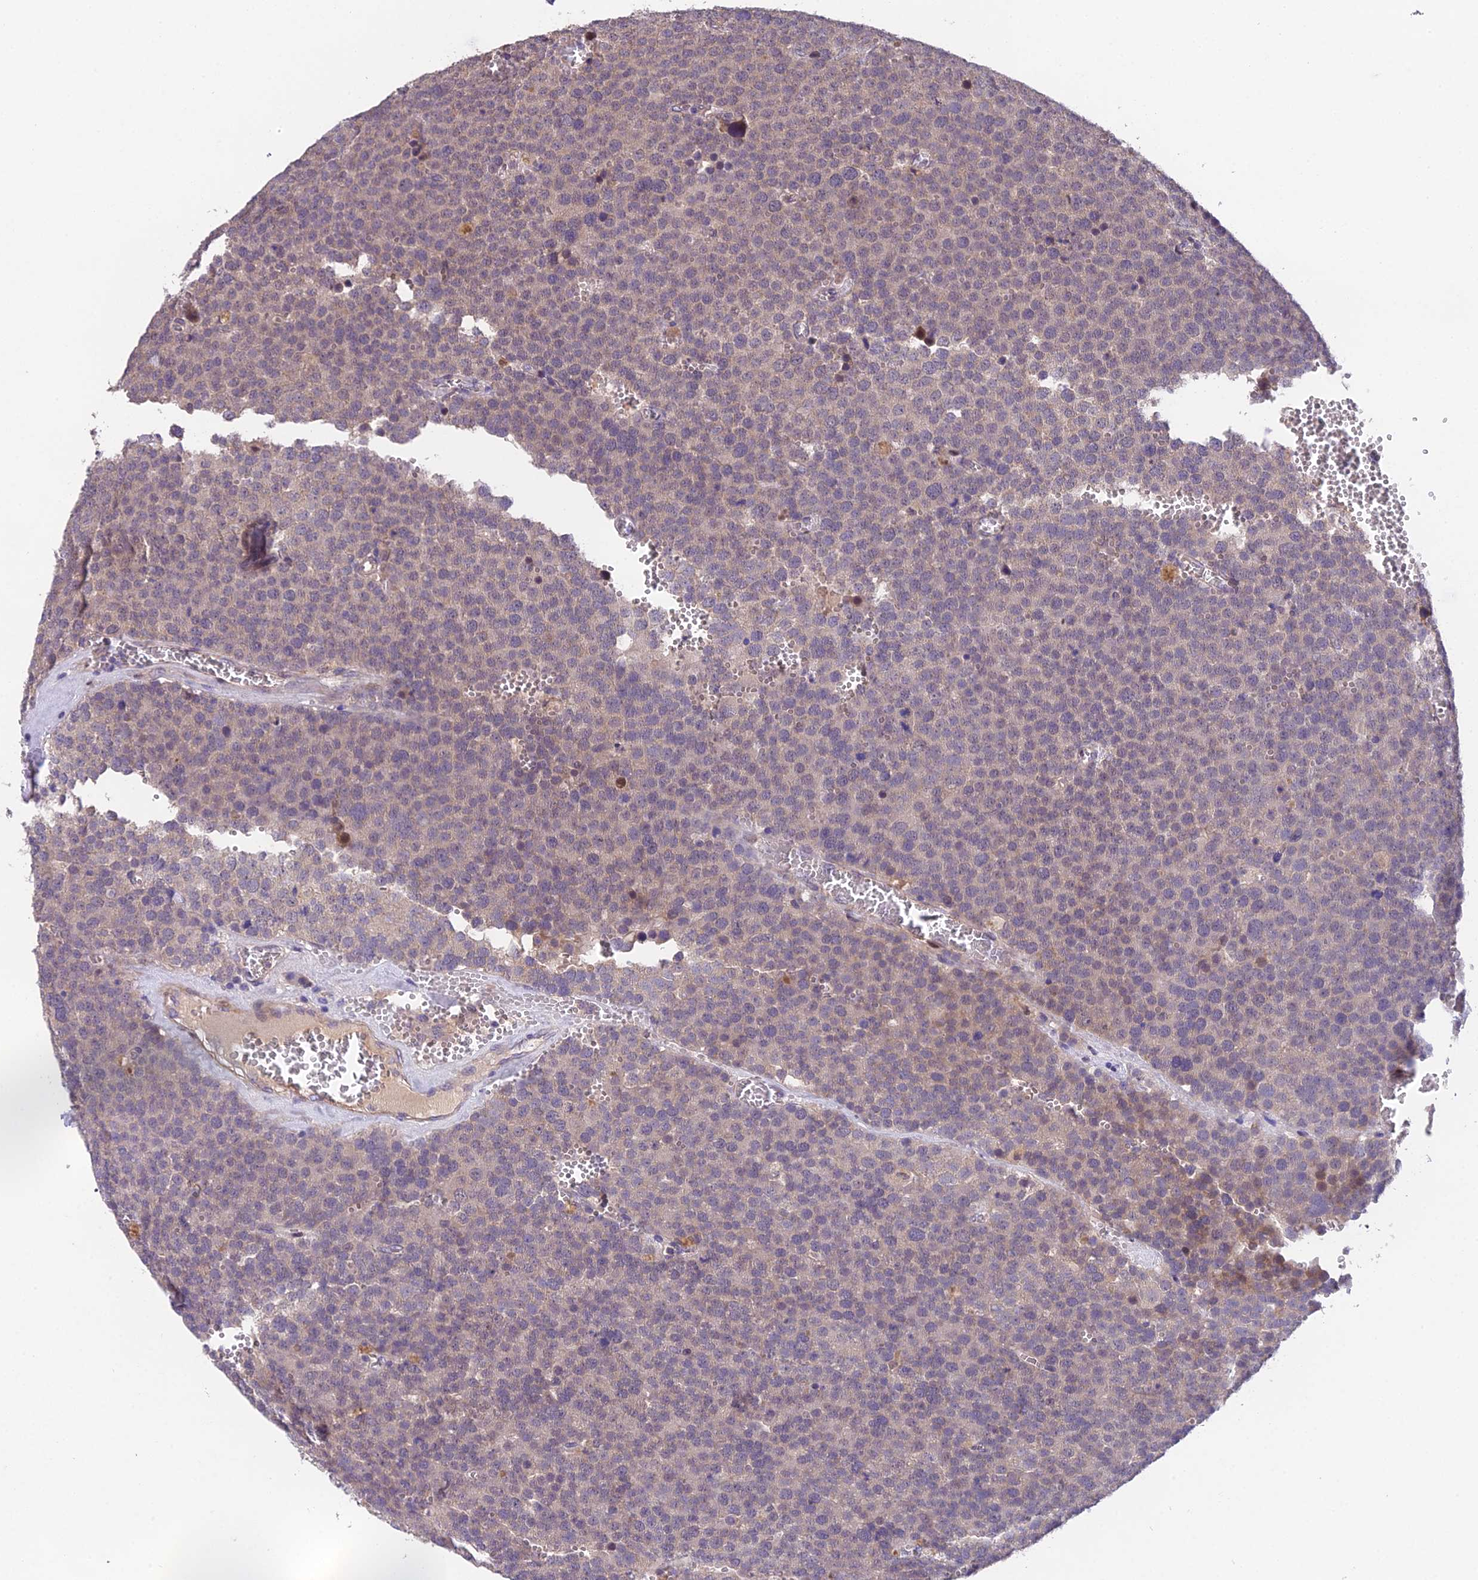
{"staining": {"intensity": "negative", "quantity": "none", "location": "none"}, "tissue": "testis cancer", "cell_type": "Tumor cells", "image_type": "cancer", "snomed": [{"axis": "morphology", "description": "Normal tissue, NOS"}, {"axis": "morphology", "description": "Seminoma, NOS"}, {"axis": "topography", "description": "Testis"}], "caption": "DAB (3,3'-diaminobenzidine) immunohistochemical staining of human testis cancer (seminoma) reveals no significant staining in tumor cells.", "gene": "PUS10", "patient": {"sex": "male", "age": 71}}